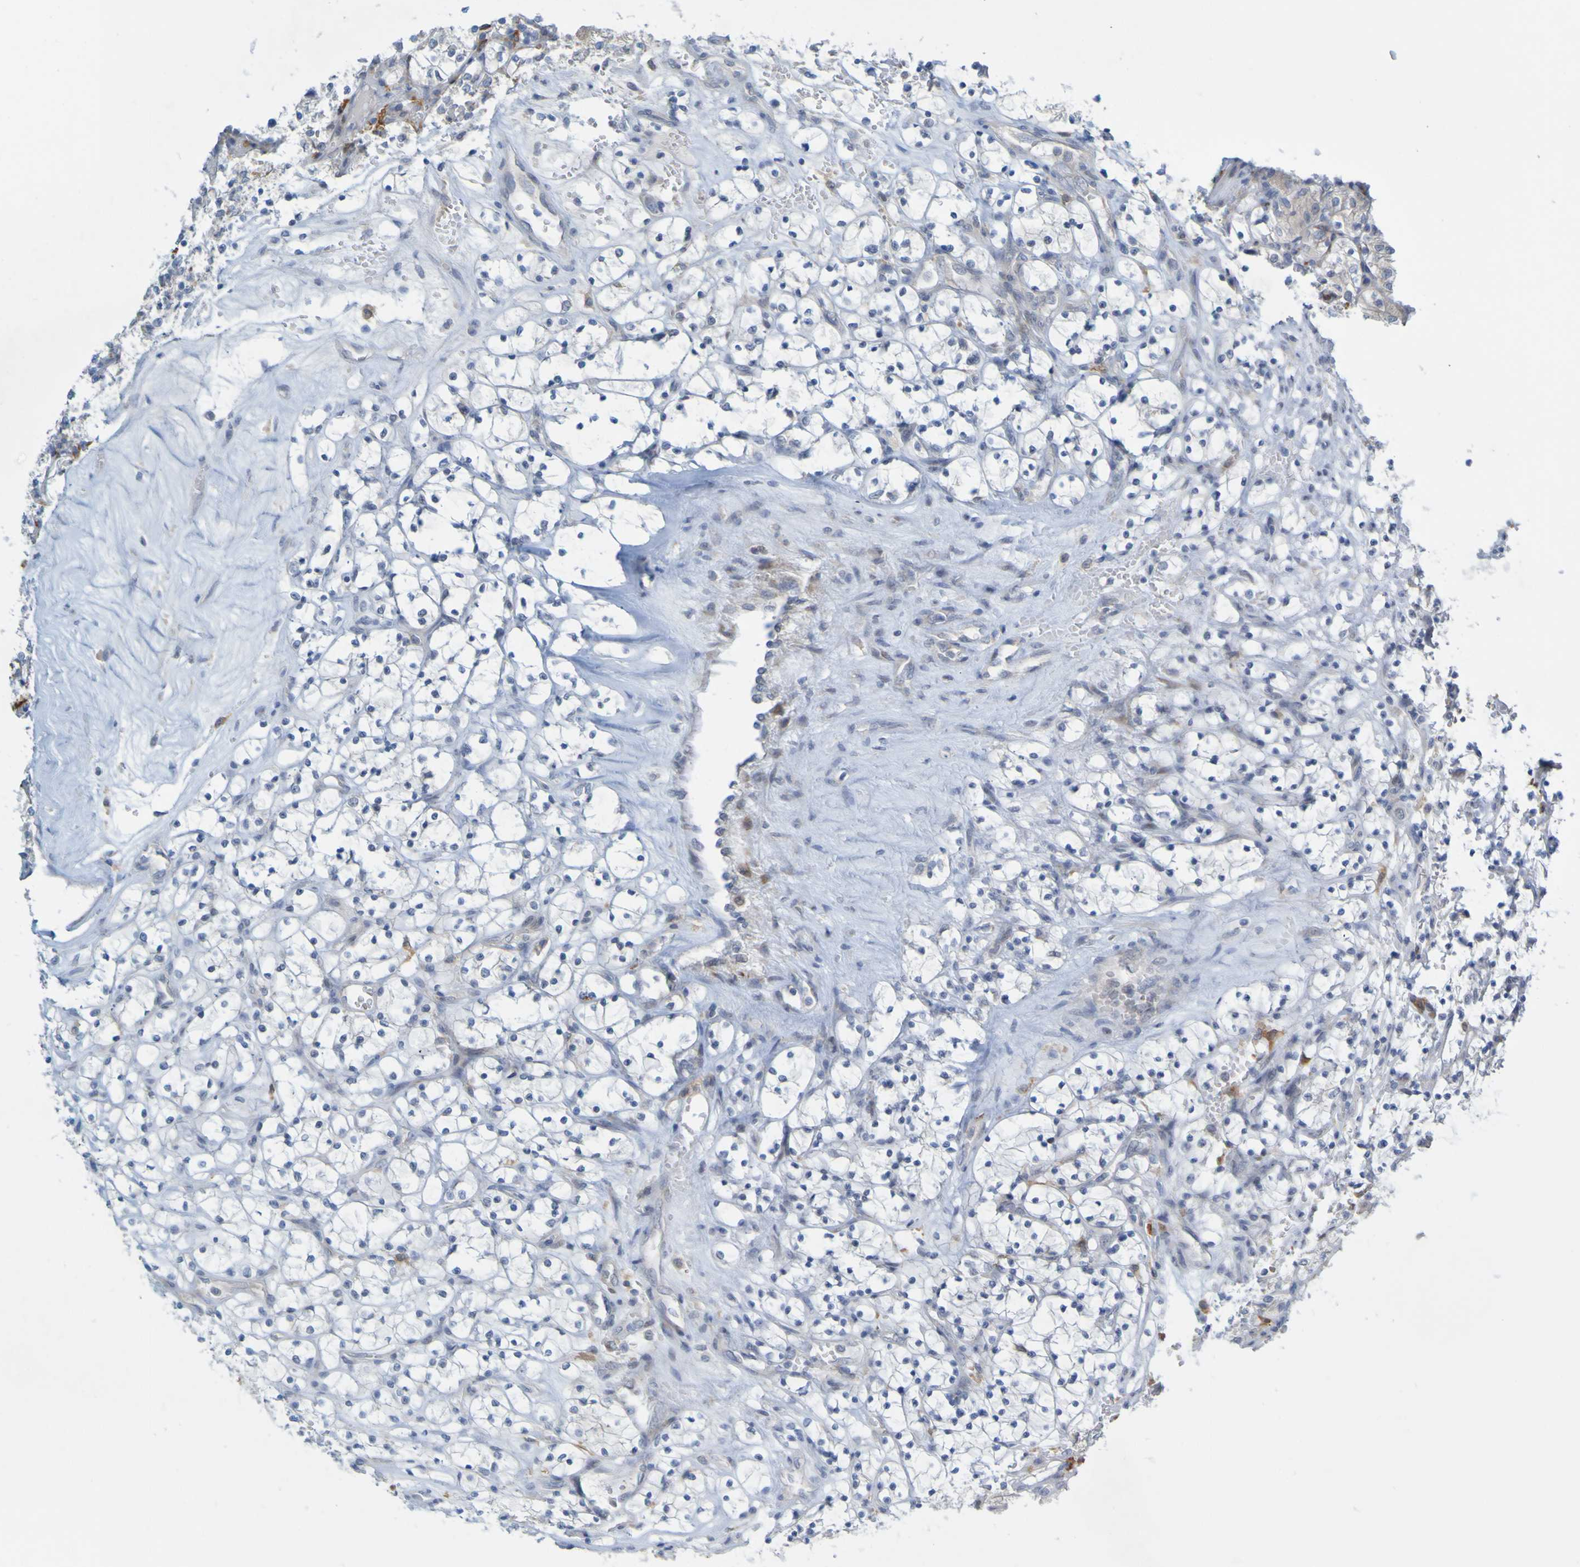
{"staining": {"intensity": "negative", "quantity": "none", "location": "none"}, "tissue": "renal cancer", "cell_type": "Tumor cells", "image_type": "cancer", "snomed": [{"axis": "morphology", "description": "Adenocarcinoma, NOS"}, {"axis": "topography", "description": "Kidney"}], "caption": "Protein analysis of adenocarcinoma (renal) exhibits no significant expression in tumor cells.", "gene": "LILRB5", "patient": {"sex": "female", "age": 69}}